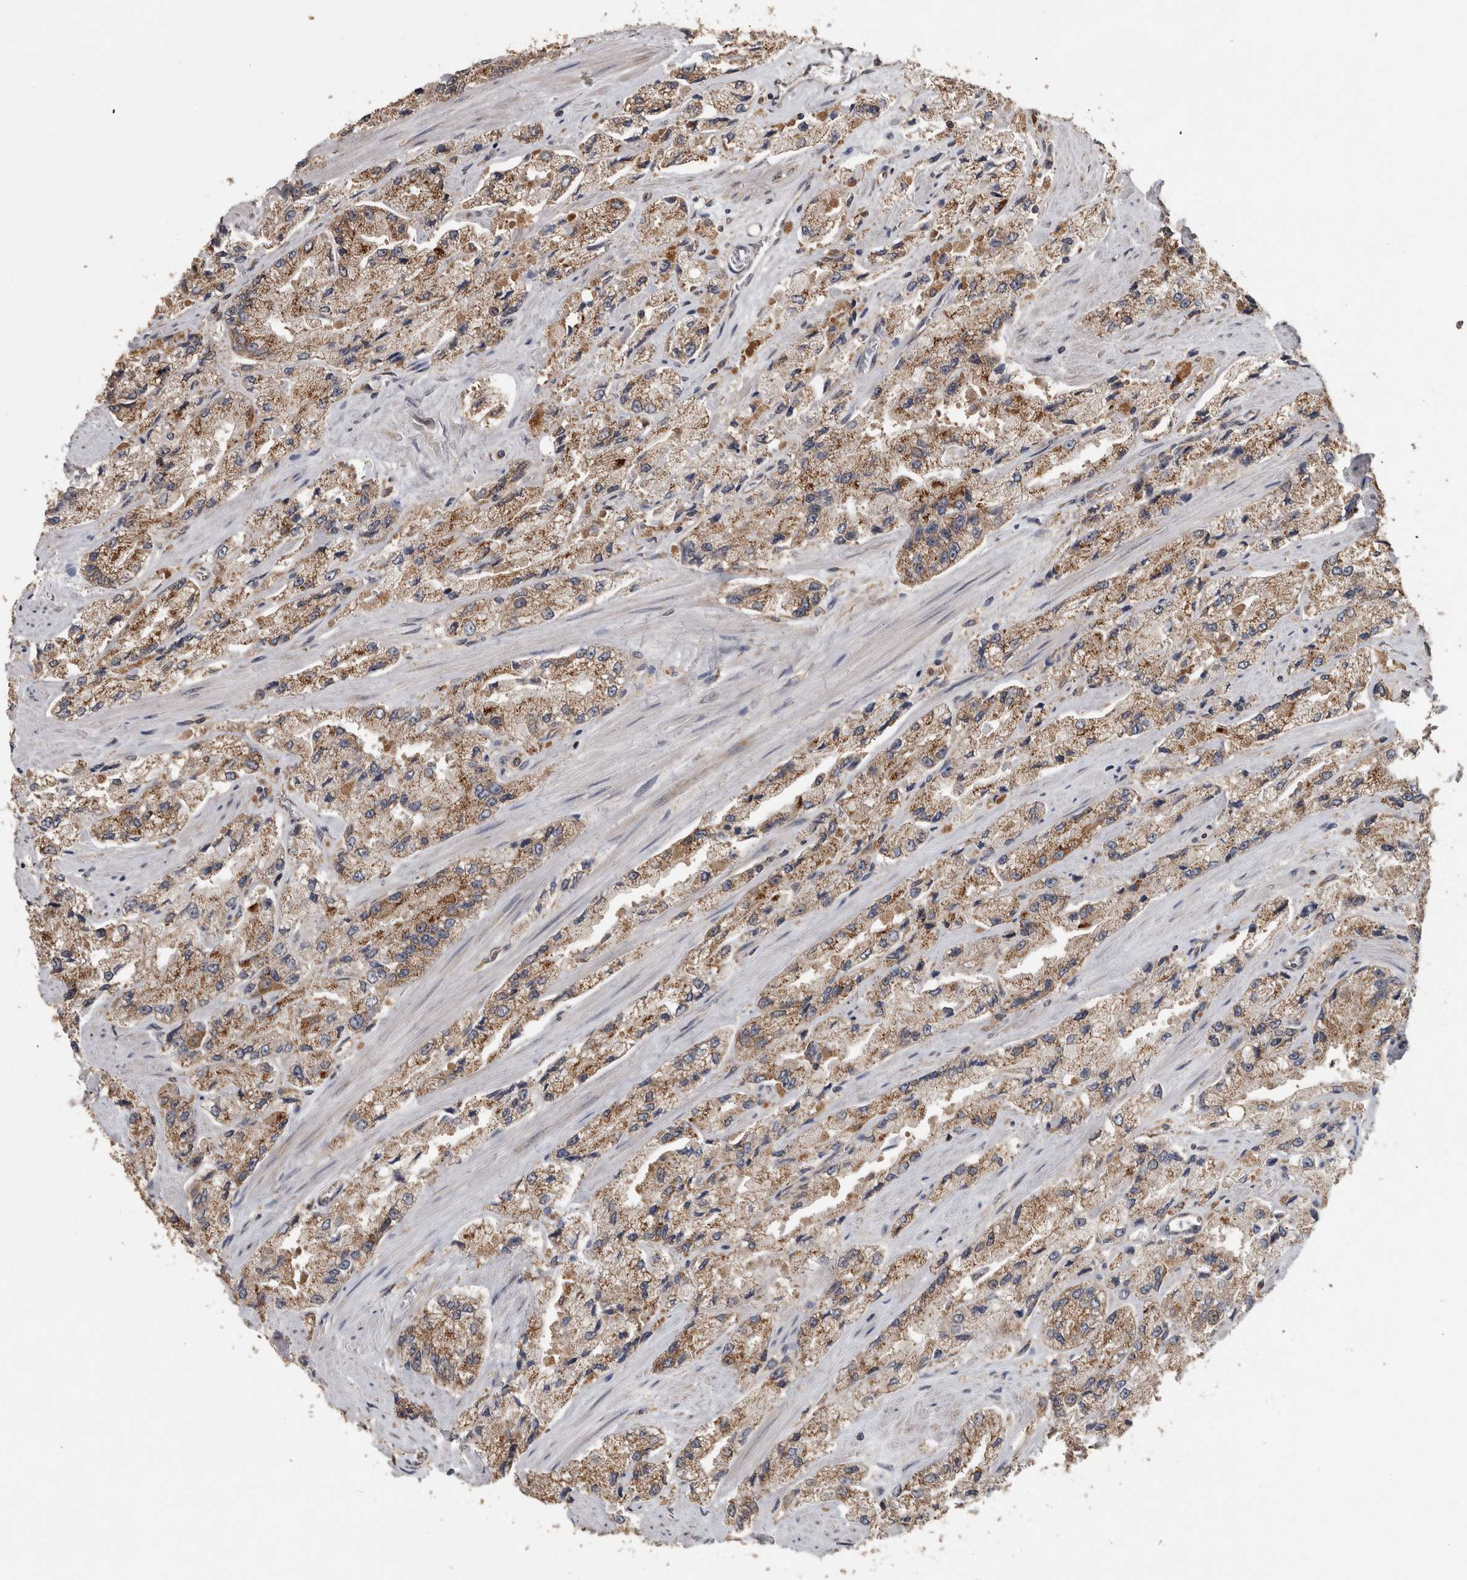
{"staining": {"intensity": "moderate", "quantity": ">75%", "location": "cytoplasmic/membranous"}, "tissue": "prostate cancer", "cell_type": "Tumor cells", "image_type": "cancer", "snomed": [{"axis": "morphology", "description": "Adenocarcinoma, High grade"}, {"axis": "topography", "description": "Prostate"}], "caption": "Protein staining of prostate high-grade adenocarcinoma tissue reveals moderate cytoplasmic/membranous expression in approximately >75% of tumor cells.", "gene": "ATXN2", "patient": {"sex": "male", "age": 58}}